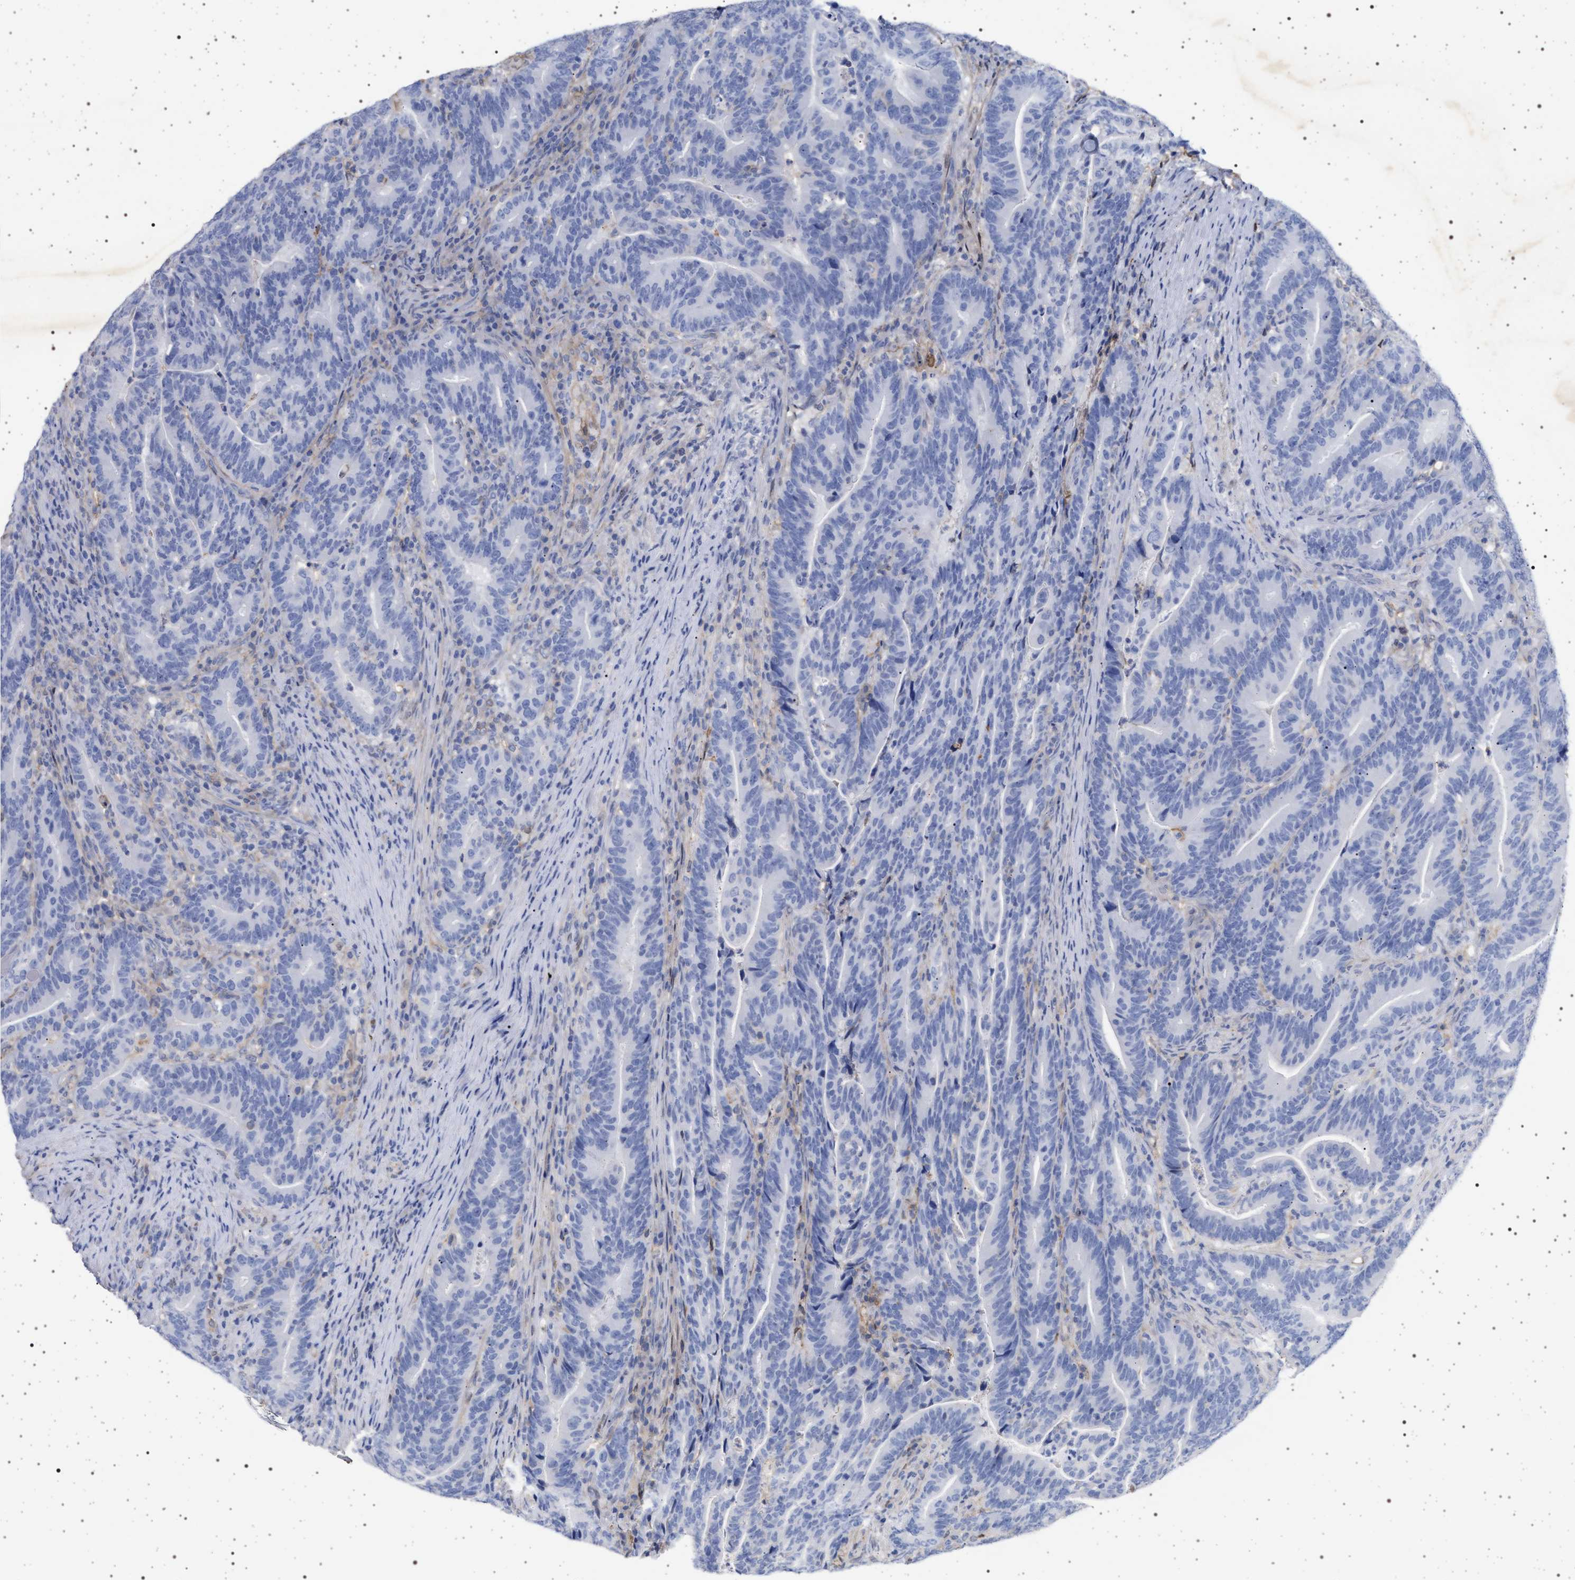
{"staining": {"intensity": "negative", "quantity": "none", "location": "none"}, "tissue": "colorectal cancer", "cell_type": "Tumor cells", "image_type": "cancer", "snomed": [{"axis": "morphology", "description": "Adenocarcinoma, NOS"}, {"axis": "topography", "description": "Colon"}], "caption": "This is a photomicrograph of immunohistochemistry staining of colorectal adenocarcinoma, which shows no staining in tumor cells. (DAB immunohistochemistry, high magnification).", "gene": "PLG", "patient": {"sex": "female", "age": 66}}